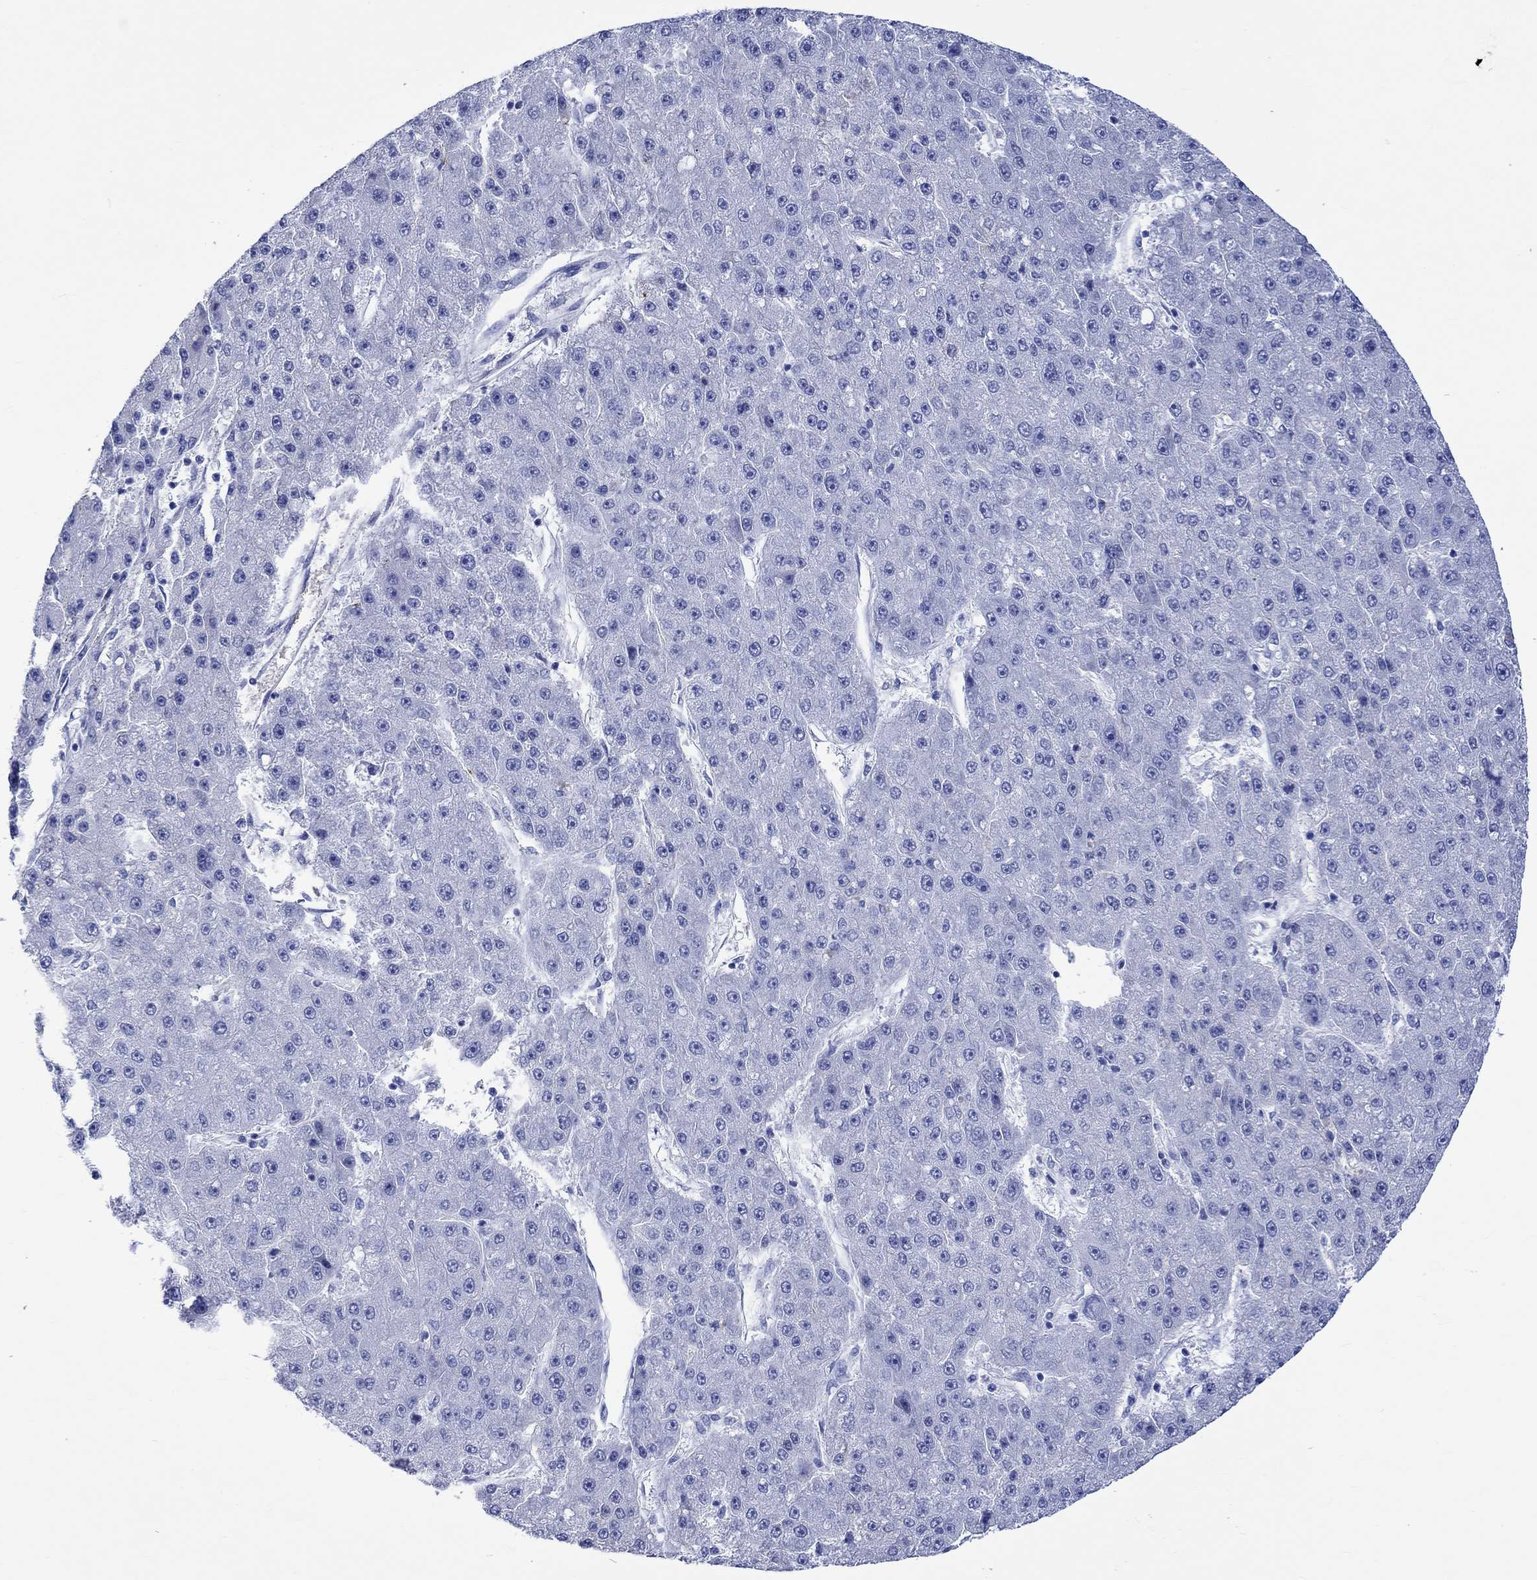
{"staining": {"intensity": "negative", "quantity": "none", "location": "none"}, "tissue": "liver cancer", "cell_type": "Tumor cells", "image_type": "cancer", "snomed": [{"axis": "morphology", "description": "Carcinoma, Hepatocellular, NOS"}, {"axis": "topography", "description": "Liver"}], "caption": "Liver cancer stained for a protein using IHC shows no staining tumor cells.", "gene": "KLHL33", "patient": {"sex": "male", "age": 67}}